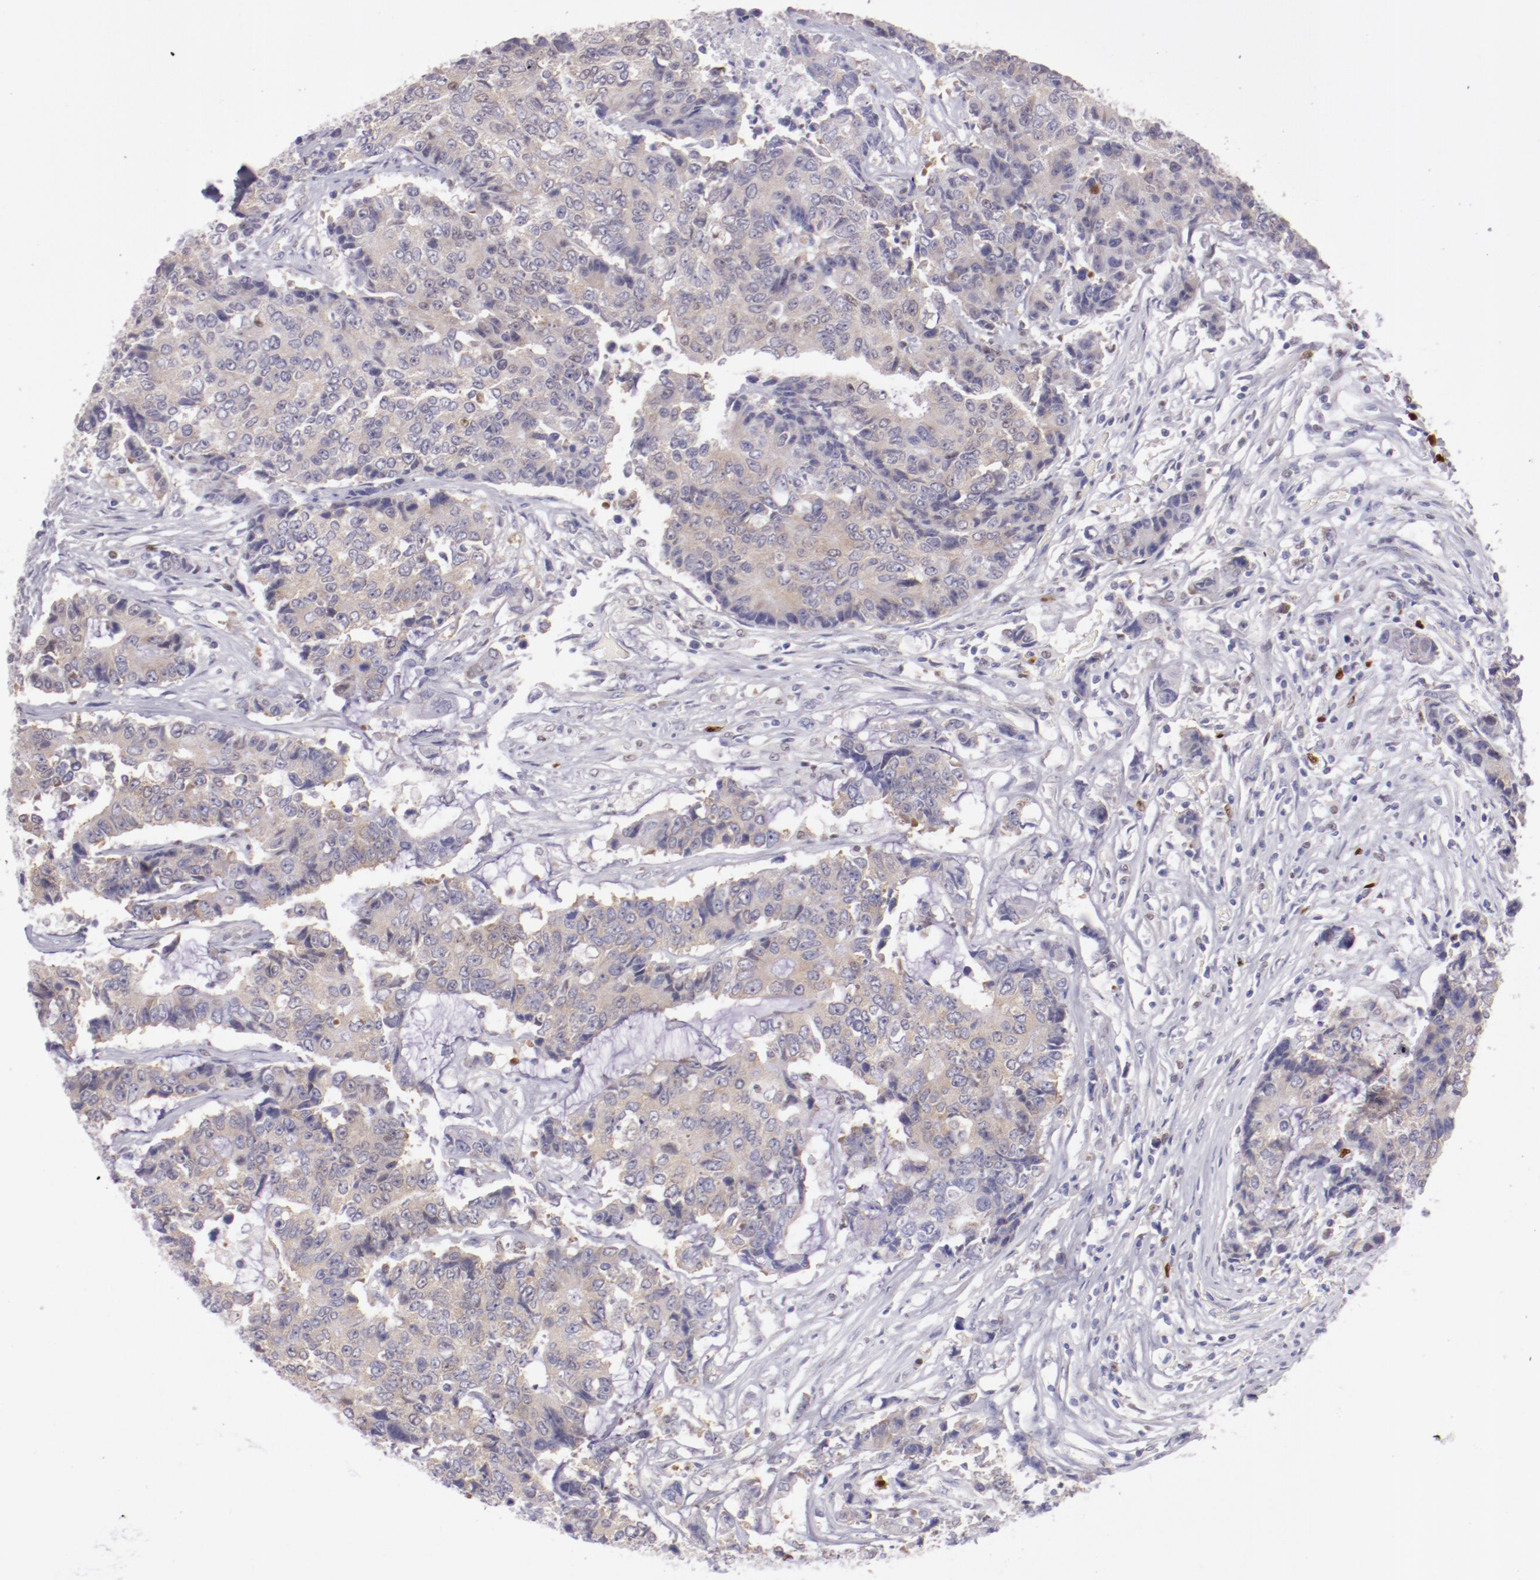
{"staining": {"intensity": "weak", "quantity": ">75%", "location": "cytoplasmic/membranous"}, "tissue": "colorectal cancer", "cell_type": "Tumor cells", "image_type": "cancer", "snomed": [{"axis": "morphology", "description": "Adenocarcinoma, NOS"}, {"axis": "topography", "description": "Colon"}], "caption": "DAB immunohistochemical staining of human adenocarcinoma (colorectal) shows weak cytoplasmic/membranous protein staining in approximately >75% of tumor cells.", "gene": "IRF8", "patient": {"sex": "female", "age": 86}}